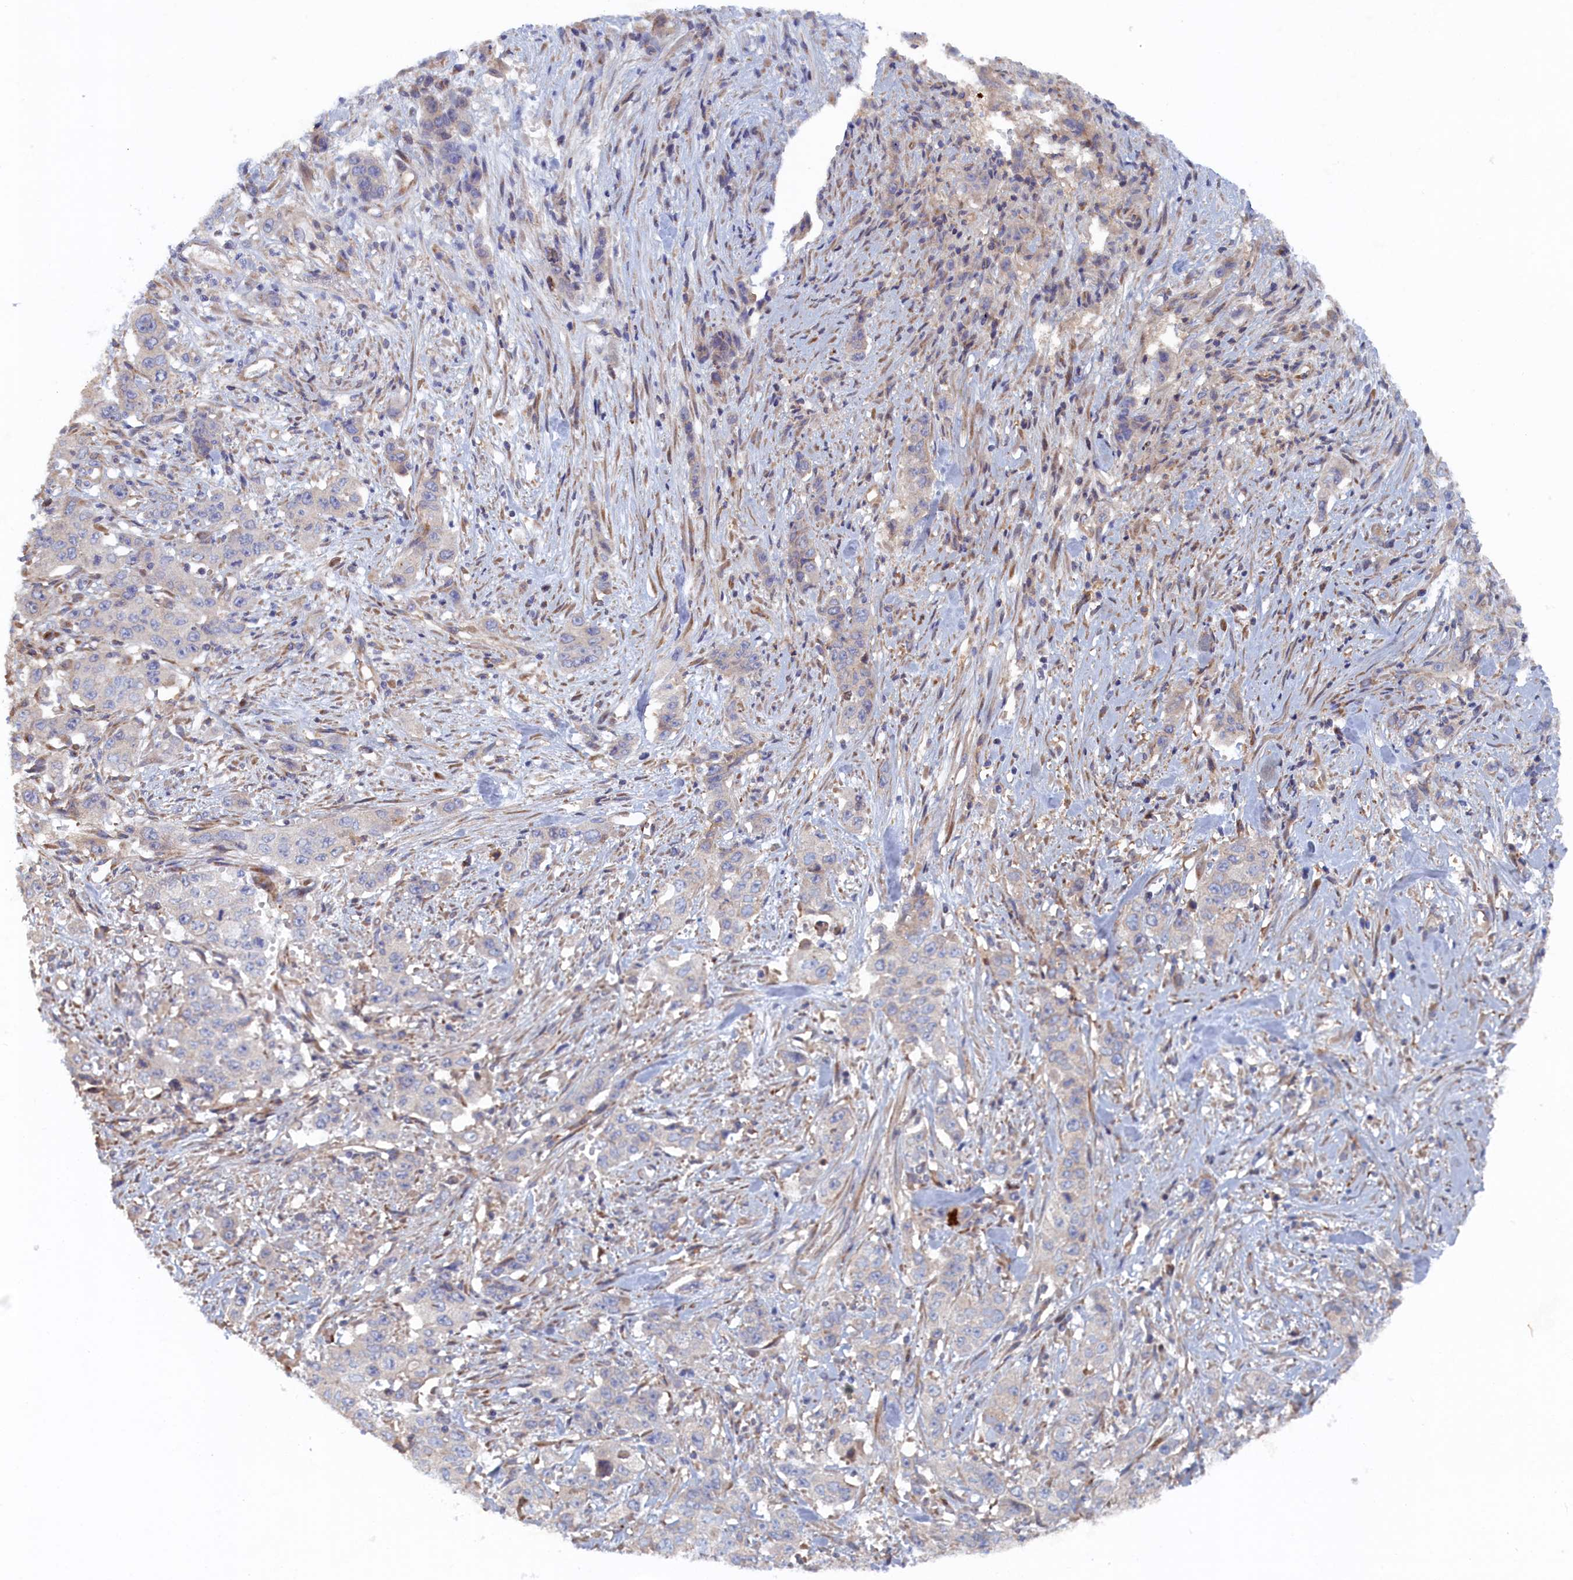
{"staining": {"intensity": "negative", "quantity": "none", "location": "none"}, "tissue": "stomach cancer", "cell_type": "Tumor cells", "image_type": "cancer", "snomed": [{"axis": "morphology", "description": "Adenocarcinoma, NOS"}, {"axis": "topography", "description": "Stomach, upper"}], "caption": "A micrograph of stomach adenocarcinoma stained for a protein exhibits no brown staining in tumor cells. (DAB immunohistochemistry (IHC) with hematoxylin counter stain).", "gene": "TMEM196", "patient": {"sex": "male", "age": 62}}